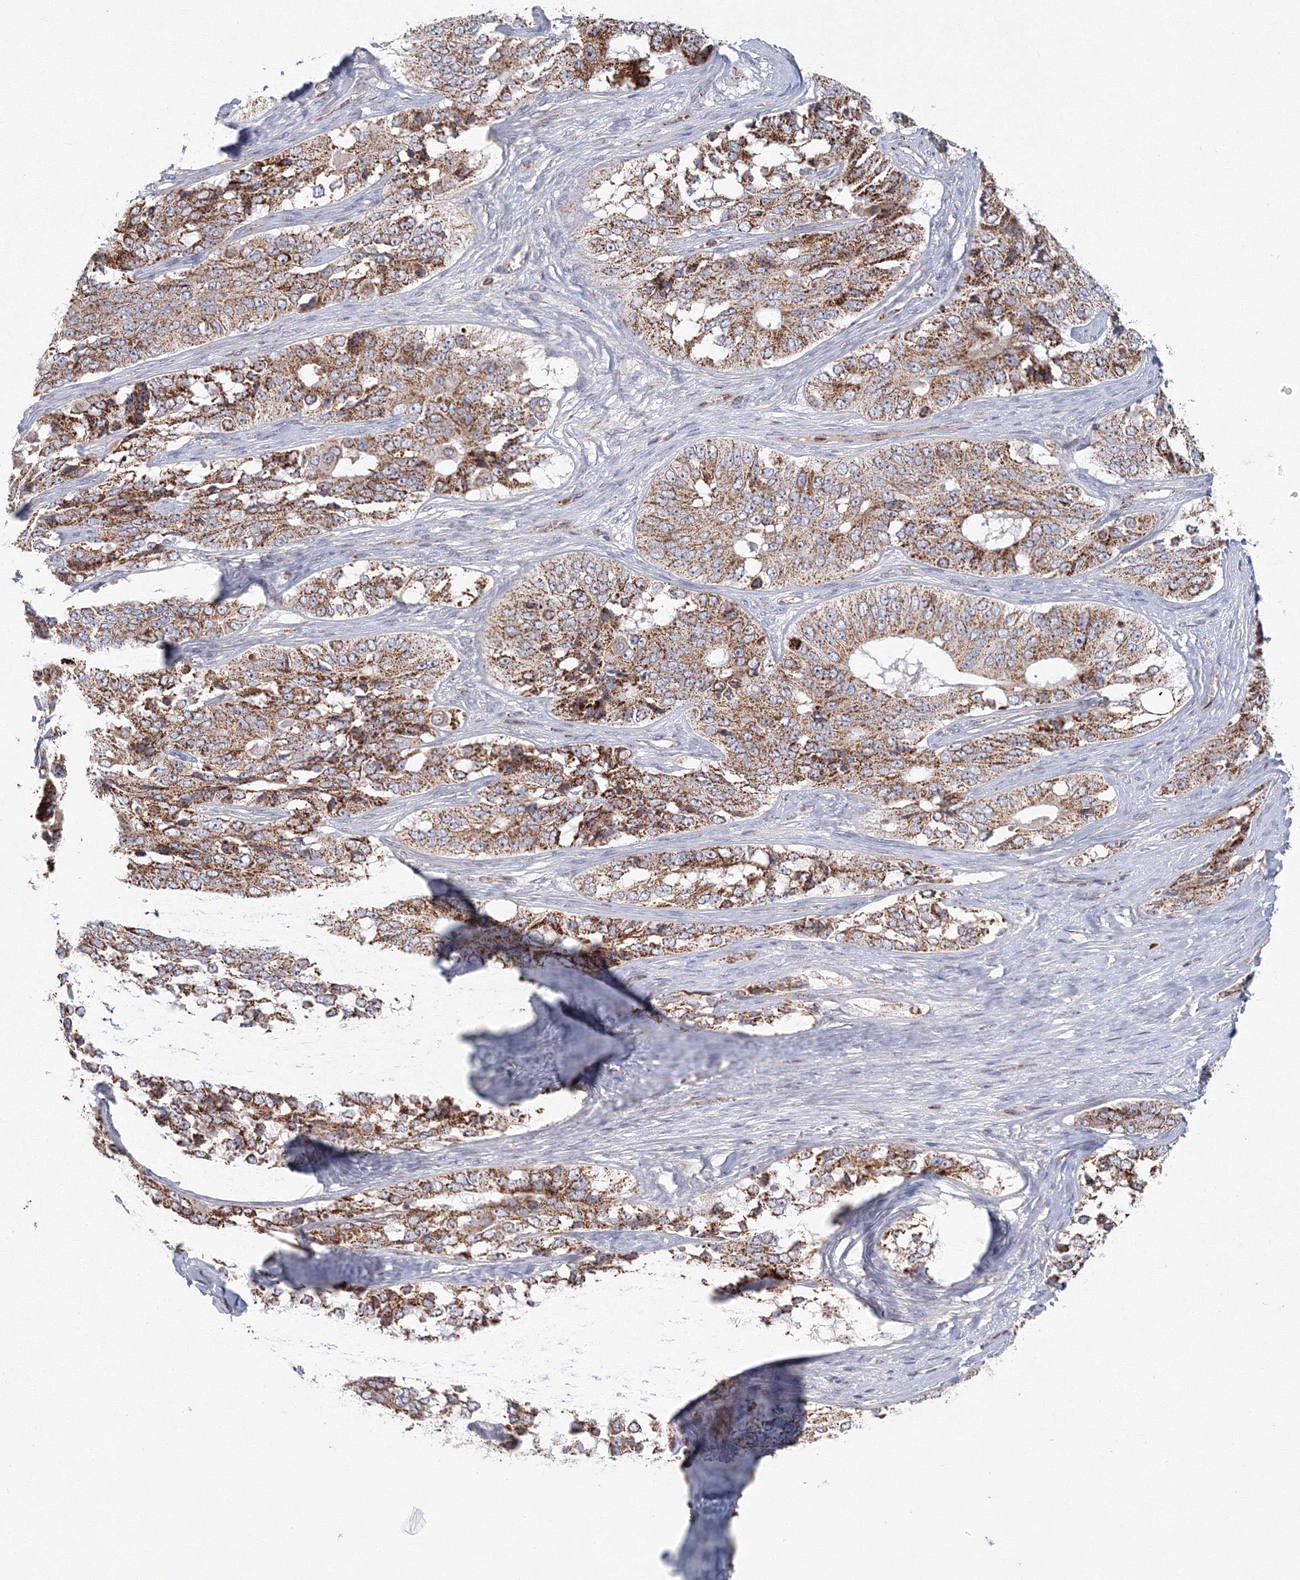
{"staining": {"intensity": "moderate", "quantity": ">75%", "location": "cytoplasmic/membranous"}, "tissue": "ovarian cancer", "cell_type": "Tumor cells", "image_type": "cancer", "snomed": [{"axis": "morphology", "description": "Carcinoma, endometroid"}, {"axis": "topography", "description": "Ovary"}], "caption": "Immunohistochemistry image of neoplastic tissue: human ovarian cancer (endometroid carcinoma) stained using immunohistochemistry (IHC) exhibits medium levels of moderate protein expression localized specifically in the cytoplasmic/membranous of tumor cells, appearing as a cytoplasmic/membranous brown color.", "gene": "GRPEL1", "patient": {"sex": "female", "age": 51}}